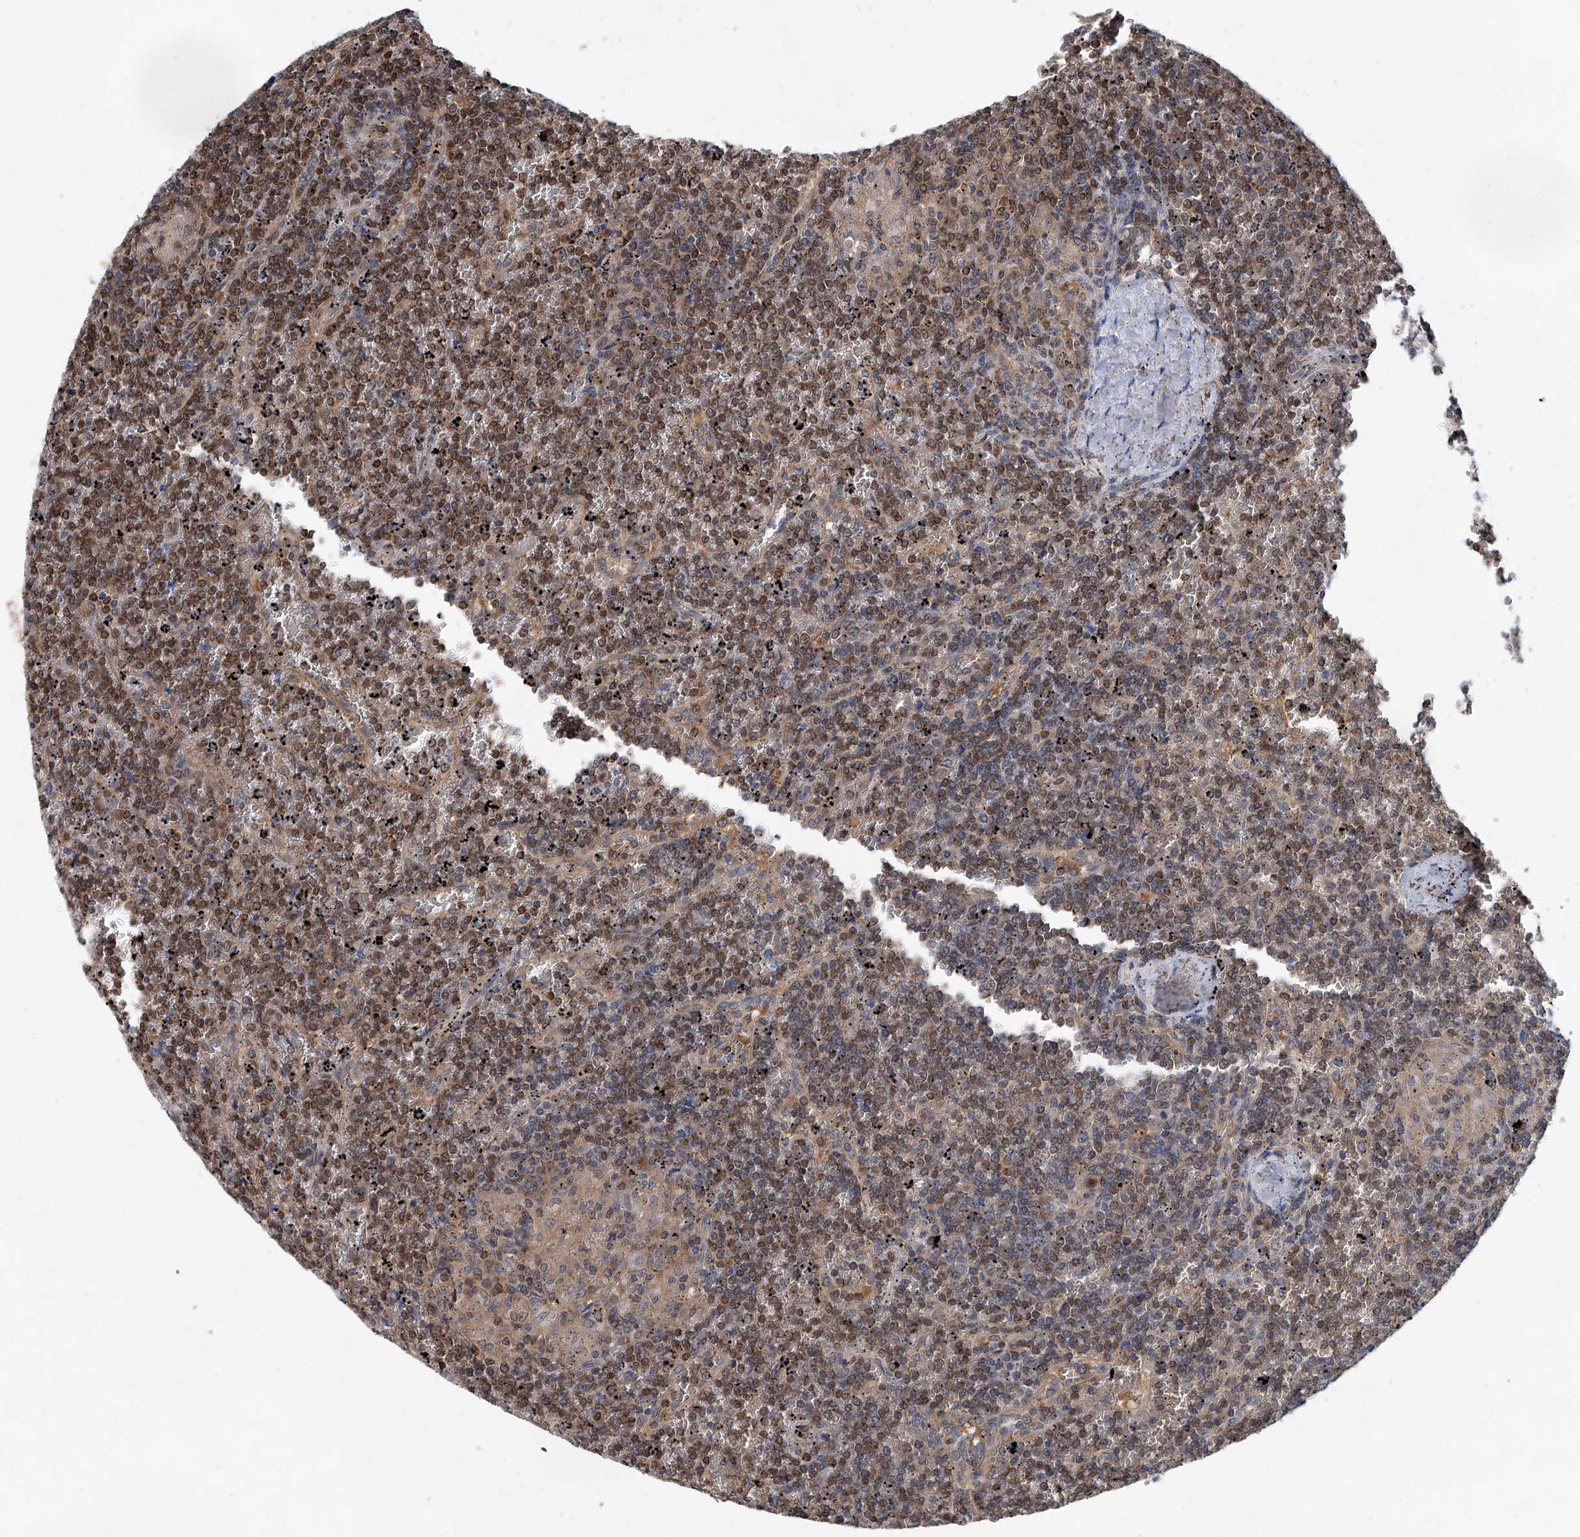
{"staining": {"intensity": "moderate", "quantity": ">75%", "location": "cytoplasmic/membranous,nuclear"}, "tissue": "lymphoma", "cell_type": "Tumor cells", "image_type": "cancer", "snomed": [{"axis": "morphology", "description": "Malignant lymphoma, non-Hodgkin's type, Low grade"}, {"axis": "topography", "description": "Spleen"}], "caption": "The histopathology image displays staining of low-grade malignant lymphoma, non-Hodgkin's type, revealing moderate cytoplasmic/membranous and nuclear protein positivity (brown color) within tumor cells.", "gene": "CLK1", "patient": {"sex": "female", "age": 19}}